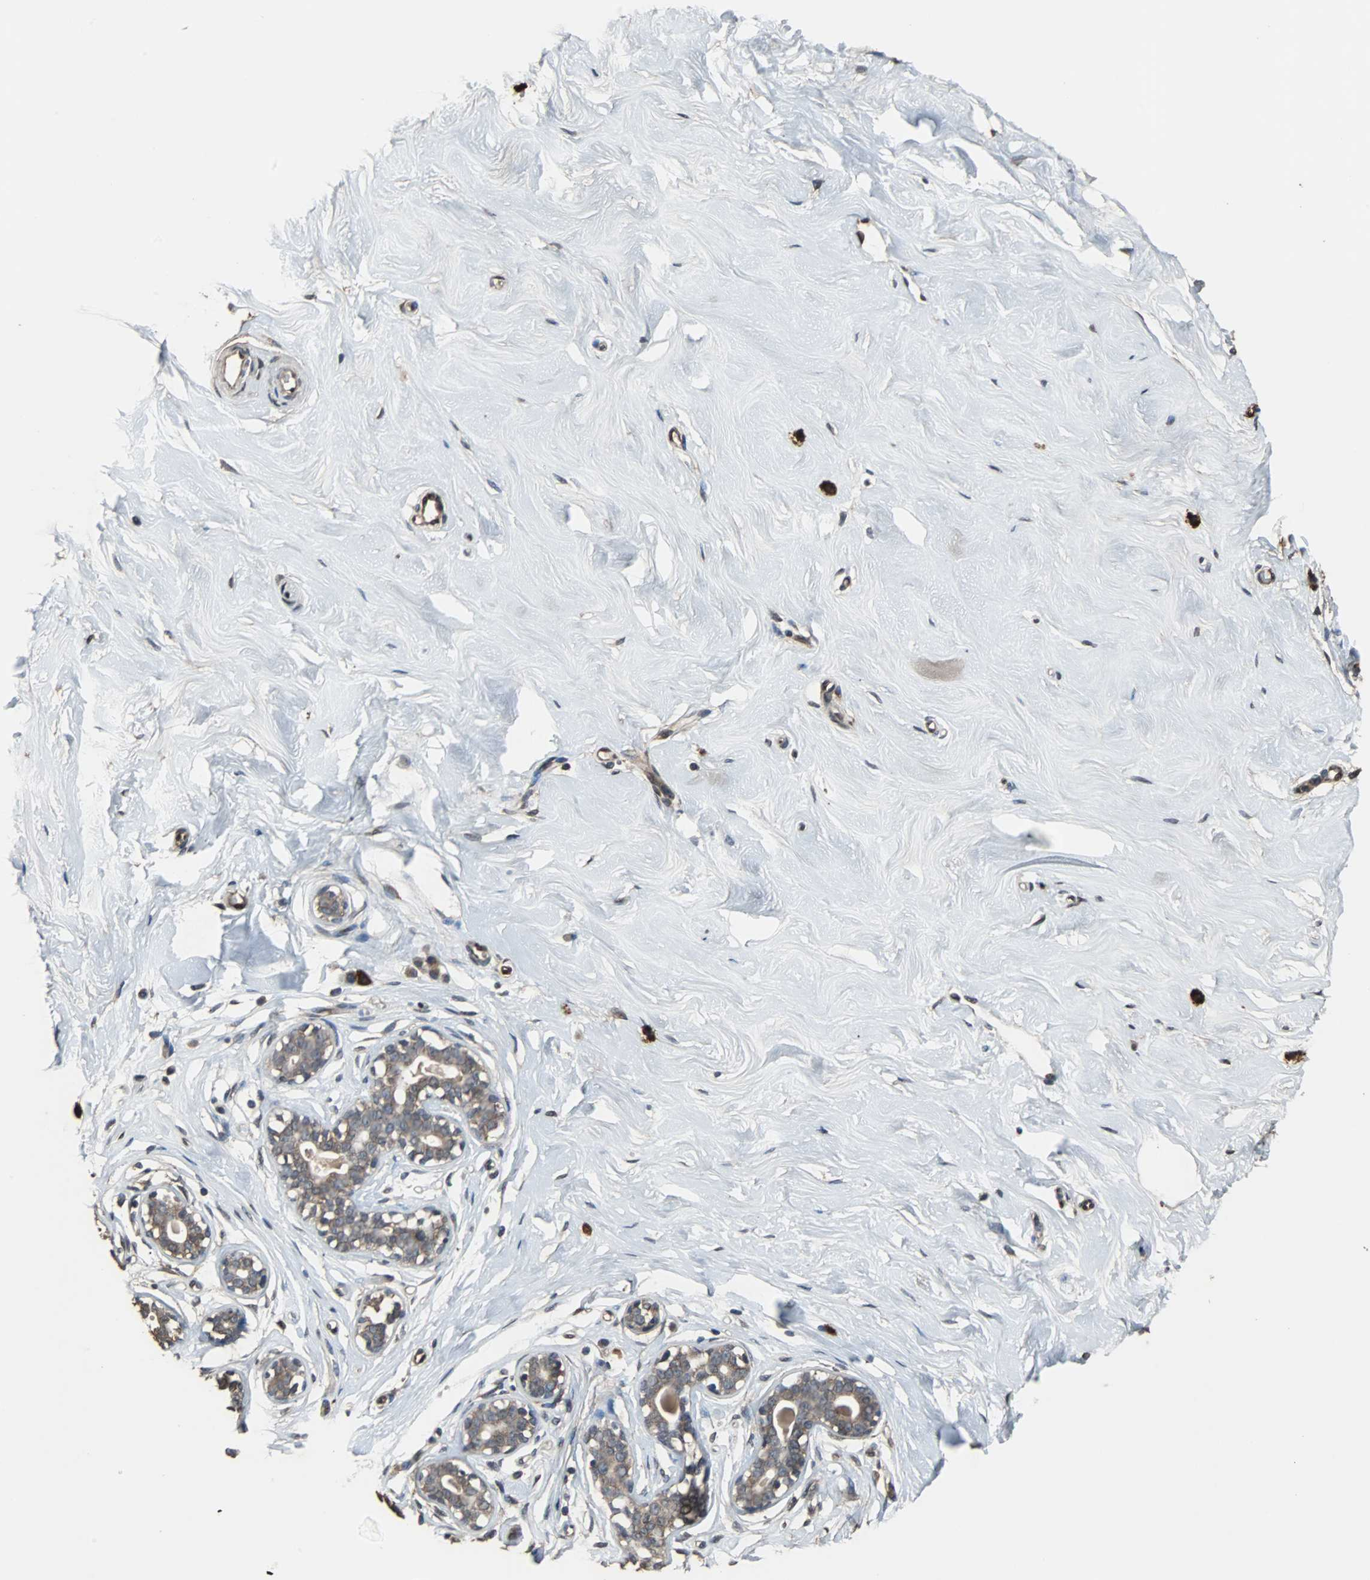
{"staining": {"intensity": "moderate", "quantity": ">75%", "location": "cytoplasmic/membranous"}, "tissue": "breast", "cell_type": "Adipocytes", "image_type": "normal", "snomed": [{"axis": "morphology", "description": "Normal tissue, NOS"}, {"axis": "topography", "description": "Breast"}], "caption": "Immunohistochemical staining of unremarkable human breast displays moderate cytoplasmic/membranous protein staining in approximately >75% of adipocytes.", "gene": "NDRG1", "patient": {"sex": "female", "age": 23}}